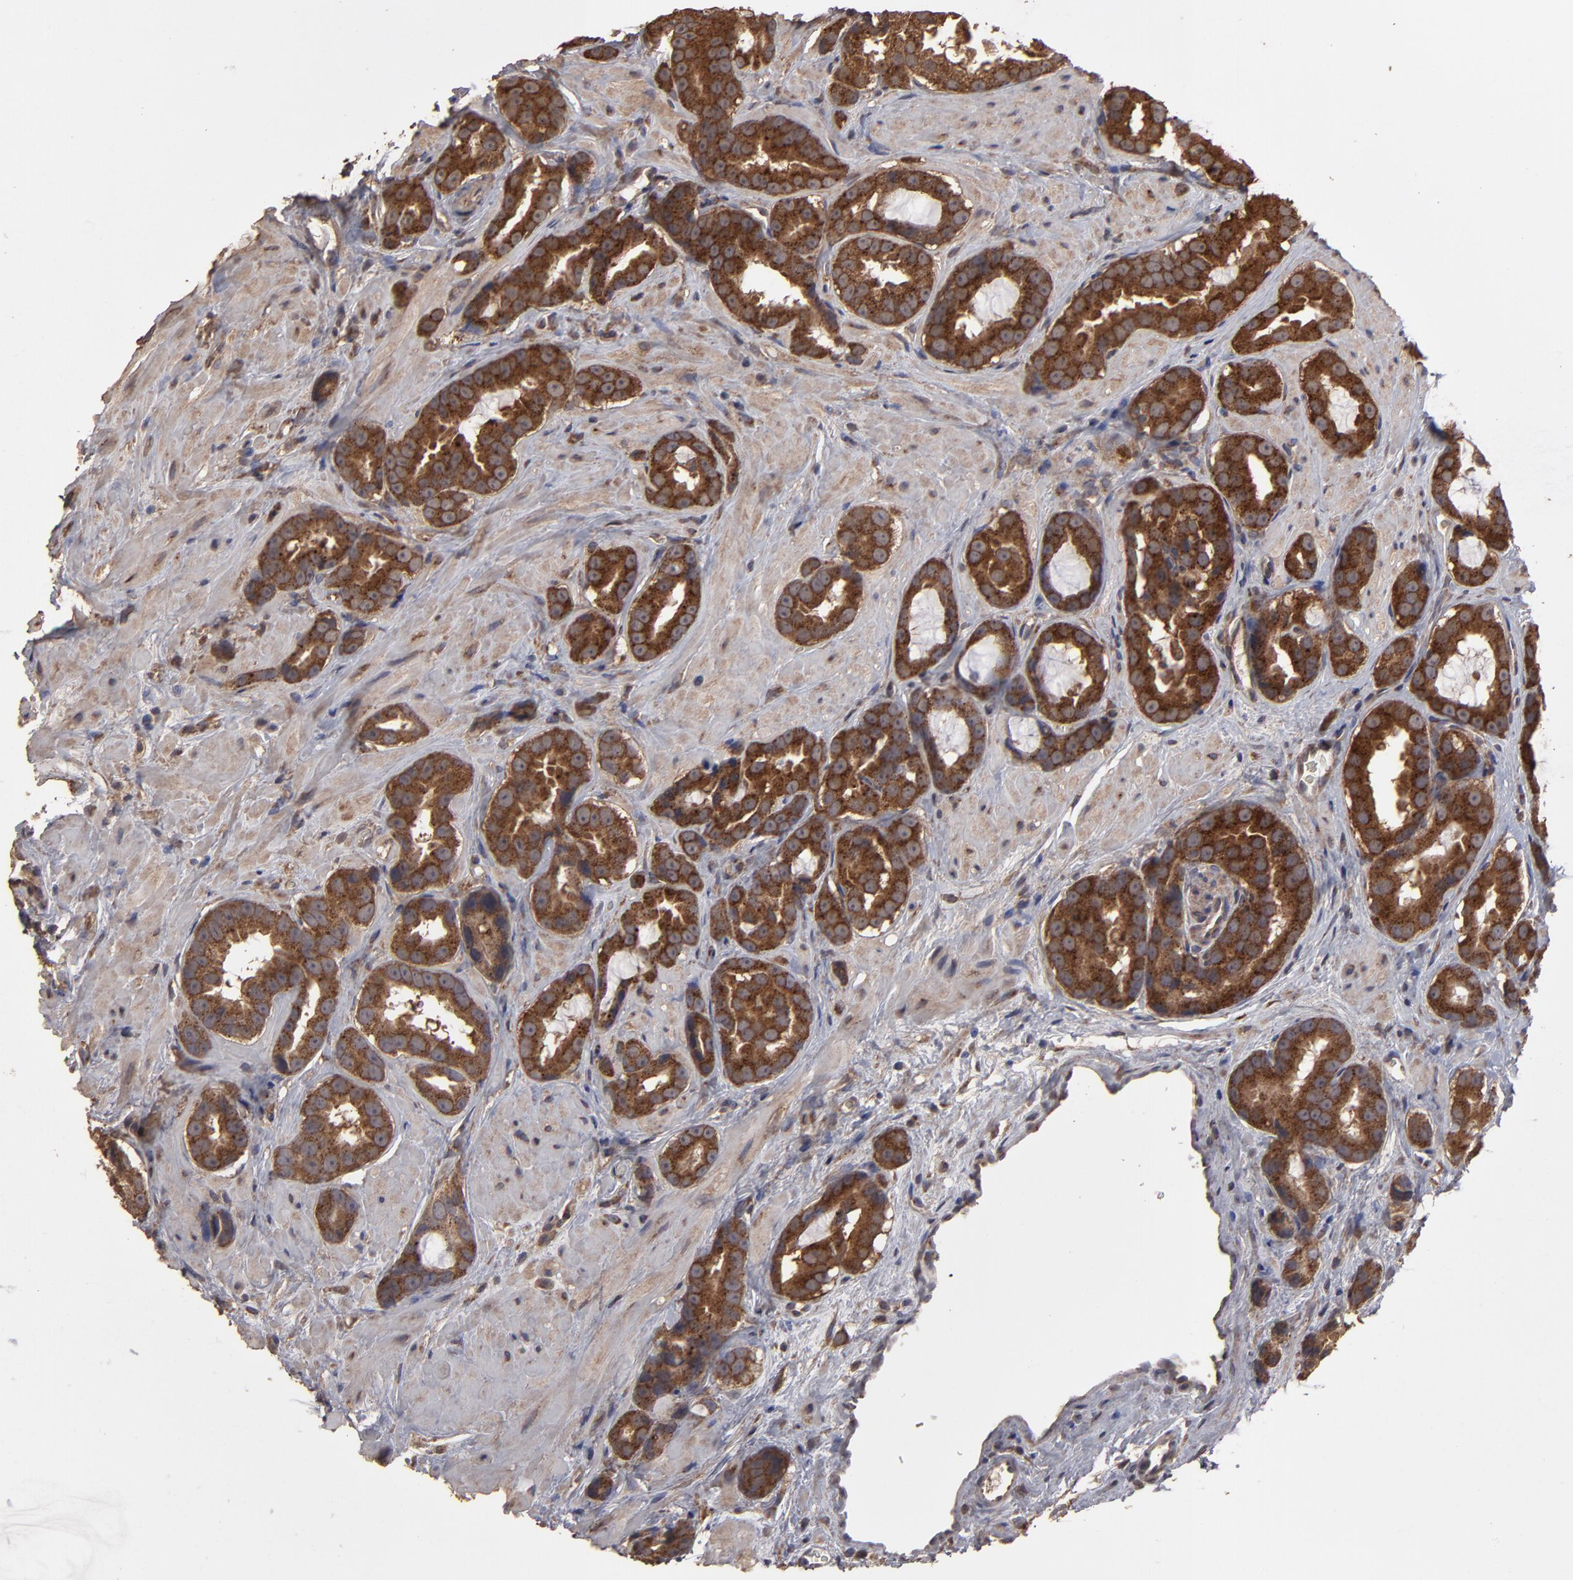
{"staining": {"intensity": "strong", "quantity": ">75%", "location": "cytoplasmic/membranous"}, "tissue": "prostate cancer", "cell_type": "Tumor cells", "image_type": "cancer", "snomed": [{"axis": "morphology", "description": "Adenocarcinoma, Low grade"}, {"axis": "topography", "description": "Prostate"}], "caption": "Tumor cells show strong cytoplasmic/membranous staining in about >75% of cells in adenocarcinoma (low-grade) (prostate).", "gene": "MMP2", "patient": {"sex": "male", "age": 59}}